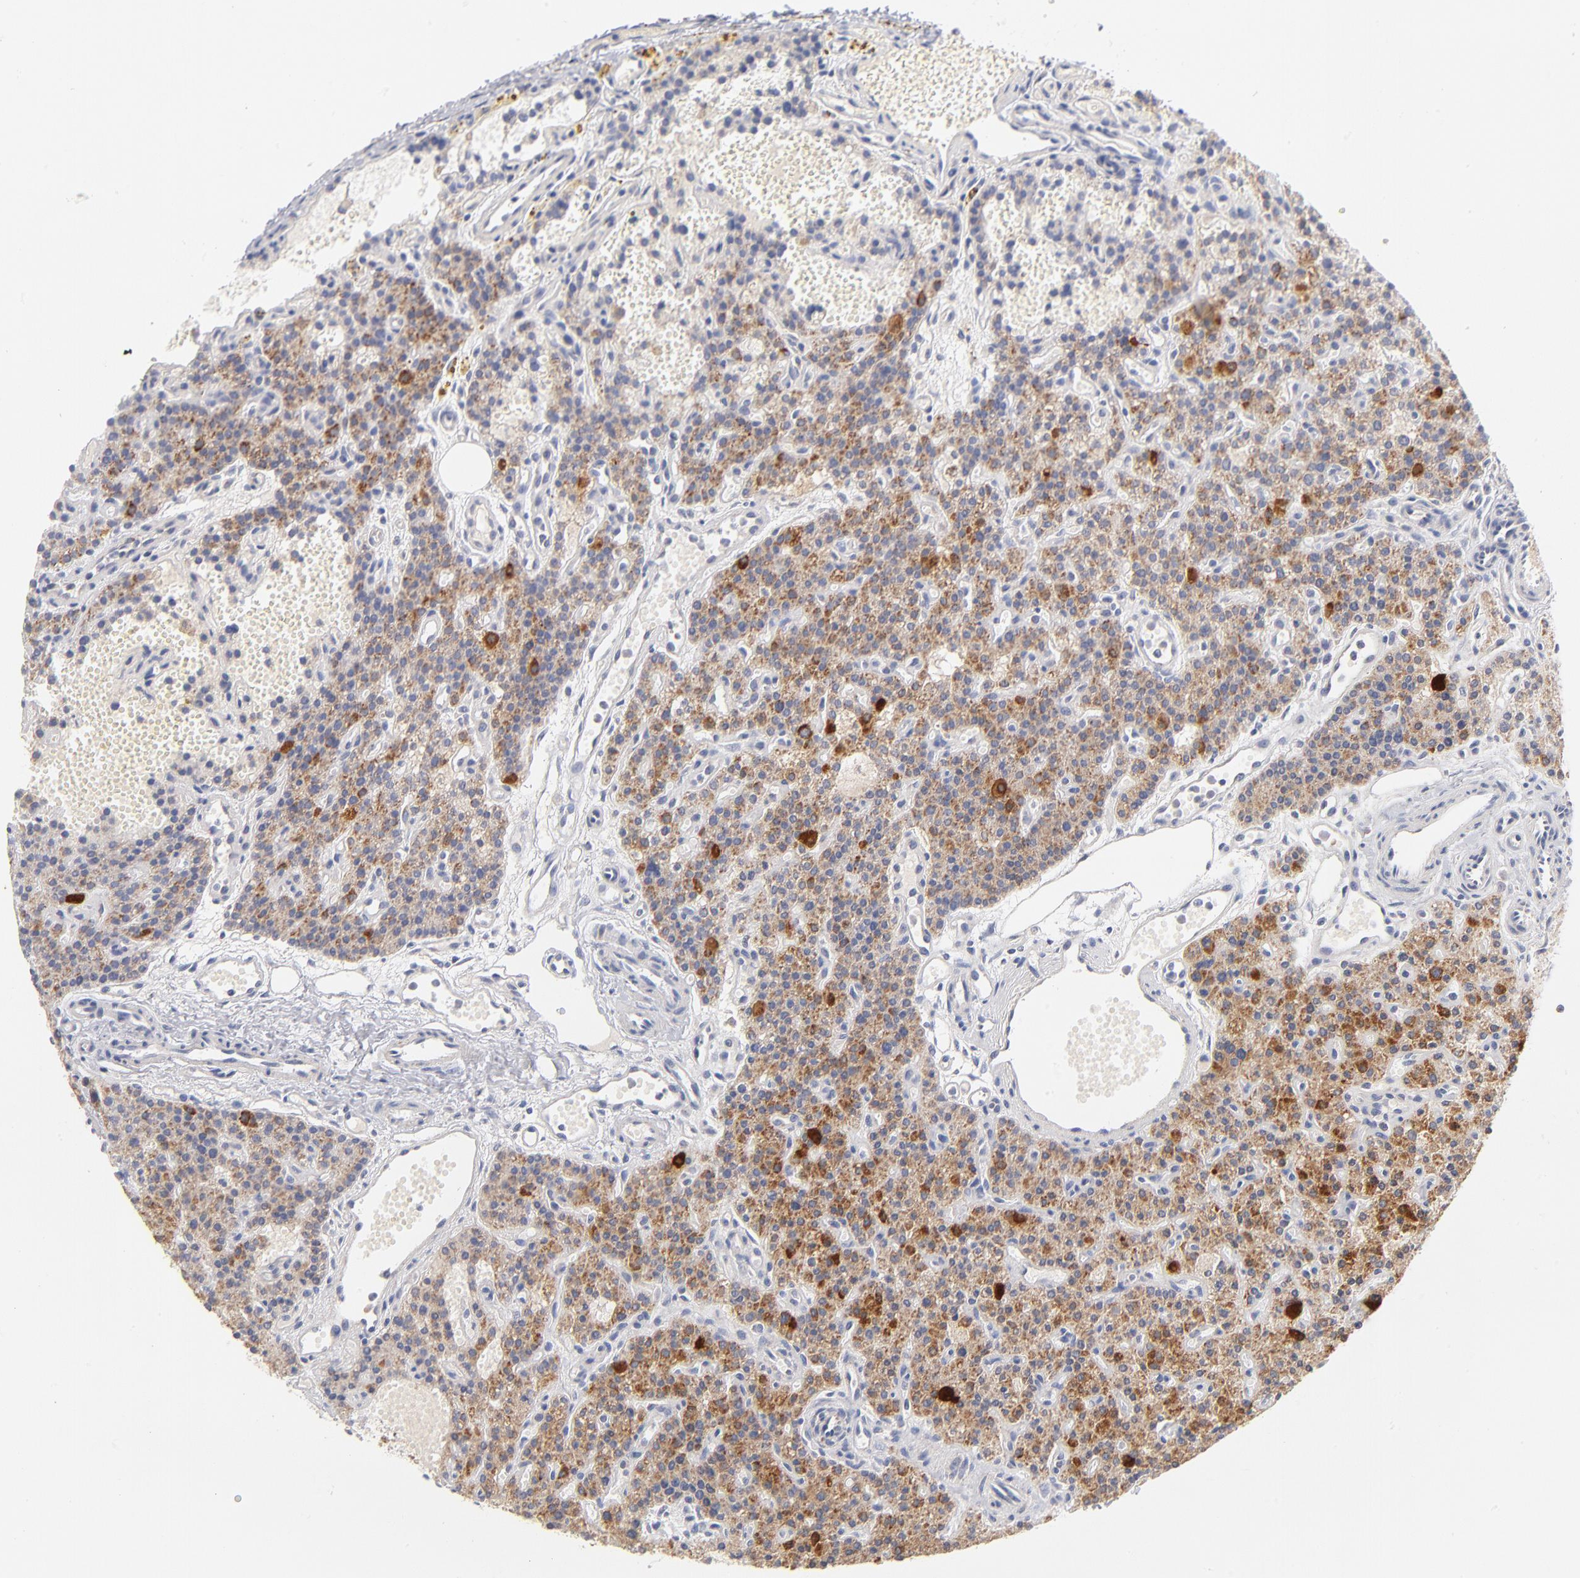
{"staining": {"intensity": "moderate", "quantity": ">75%", "location": "cytoplasmic/membranous"}, "tissue": "parathyroid gland", "cell_type": "Glandular cells", "image_type": "normal", "snomed": [{"axis": "morphology", "description": "Normal tissue, NOS"}, {"axis": "topography", "description": "Parathyroid gland"}], "caption": "Human parathyroid gland stained for a protein (brown) exhibits moderate cytoplasmic/membranous positive staining in approximately >75% of glandular cells.", "gene": "DLAT", "patient": {"sex": "male", "age": 25}}